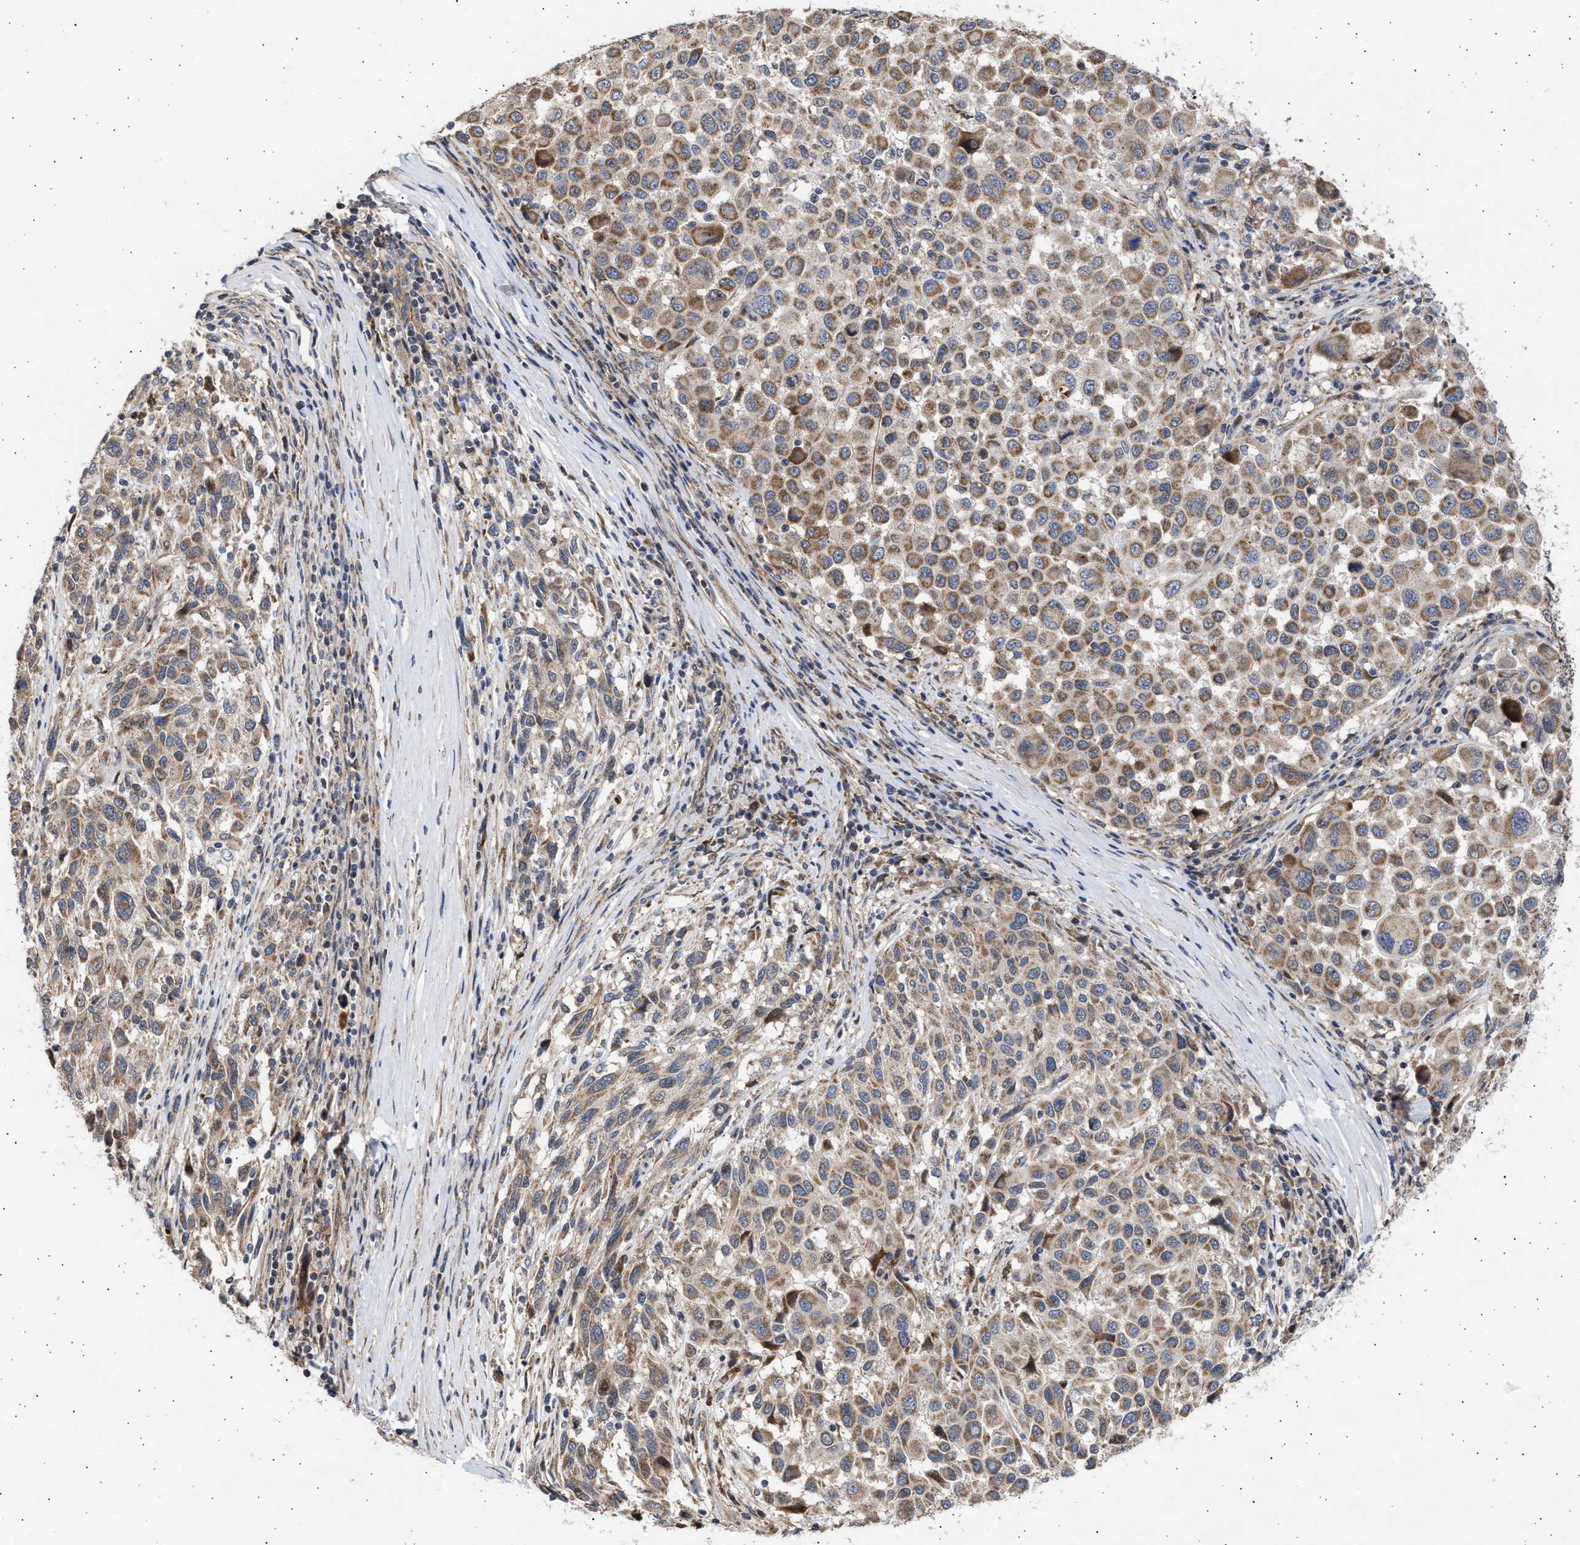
{"staining": {"intensity": "moderate", "quantity": ">75%", "location": "cytoplasmic/membranous"}, "tissue": "melanoma", "cell_type": "Tumor cells", "image_type": "cancer", "snomed": [{"axis": "morphology", "description": "Malignant melanoma, Metastatic site"}, {"axis": "topography", "description": "Lymph node"}], "caption": "This is a photomicrograph of immunohistochemistry staining of malignant melanoma (metastatic site), which shows moderate expression in the cytoplasmic/membranous of tumor cells.", "gene": "TTC19", "patient": {"sex": "male", "age": 61}}